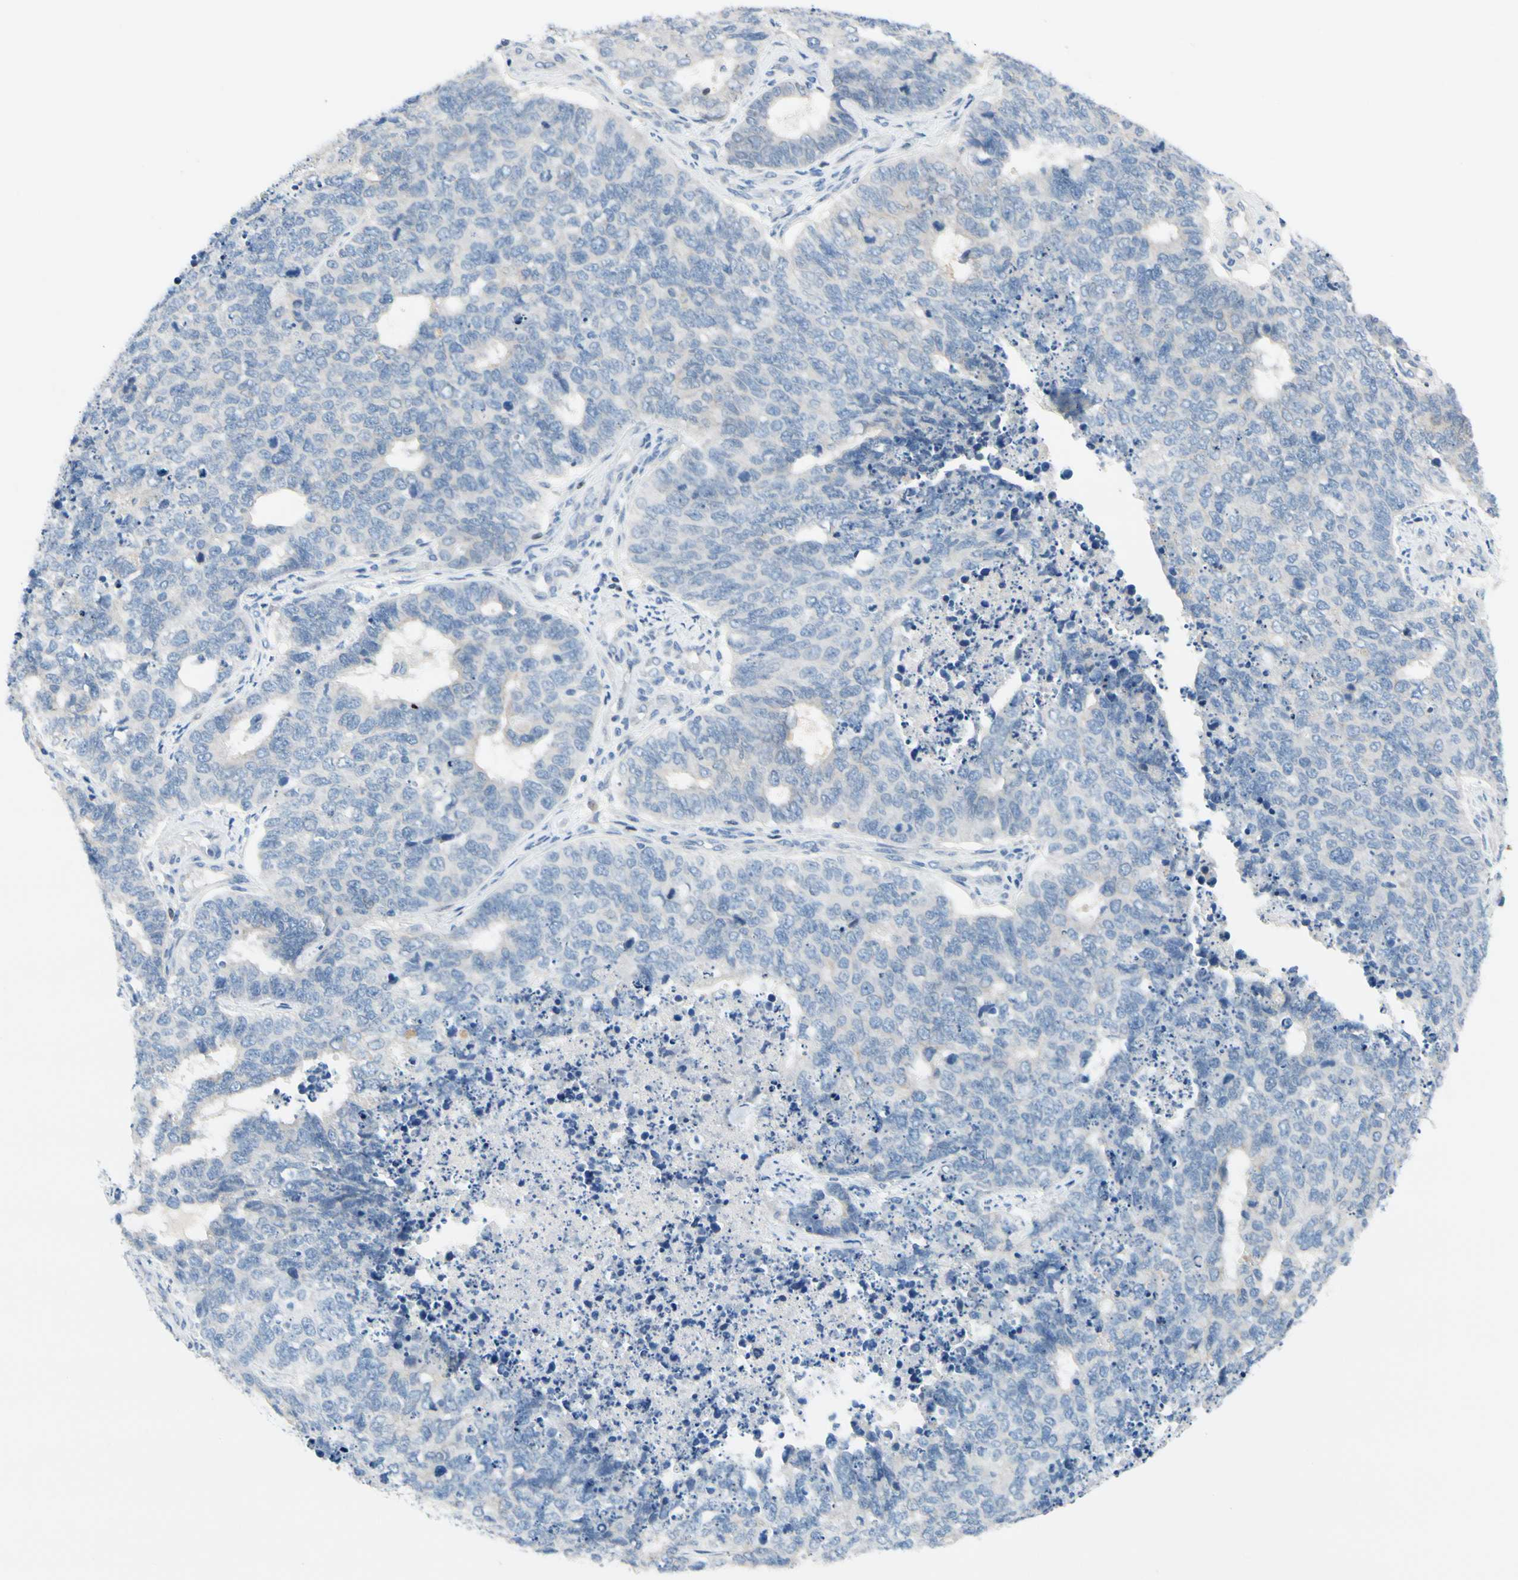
{"staining": {"intensity": "negative", "quantity": "none", "location": "none"}, "tissue": "cervical cancer", "cell_type": "Tumor cells", "image_type": "cancer", "snomed": [{"axis": "morphology", "description": "Squamous cell carcinoma, NOS"}, {"axis": "topography", "description": "Cervix"}], "caption": "Immunohistochemistry micrograph of neoplastic tissue: cervical cancer stained with DAB (3,3'-diaminobenzidine) reveals no significant protein expression in tumor cells.", "gene": "ZNF132", "patient": {"sex": "female", "age": 63}}